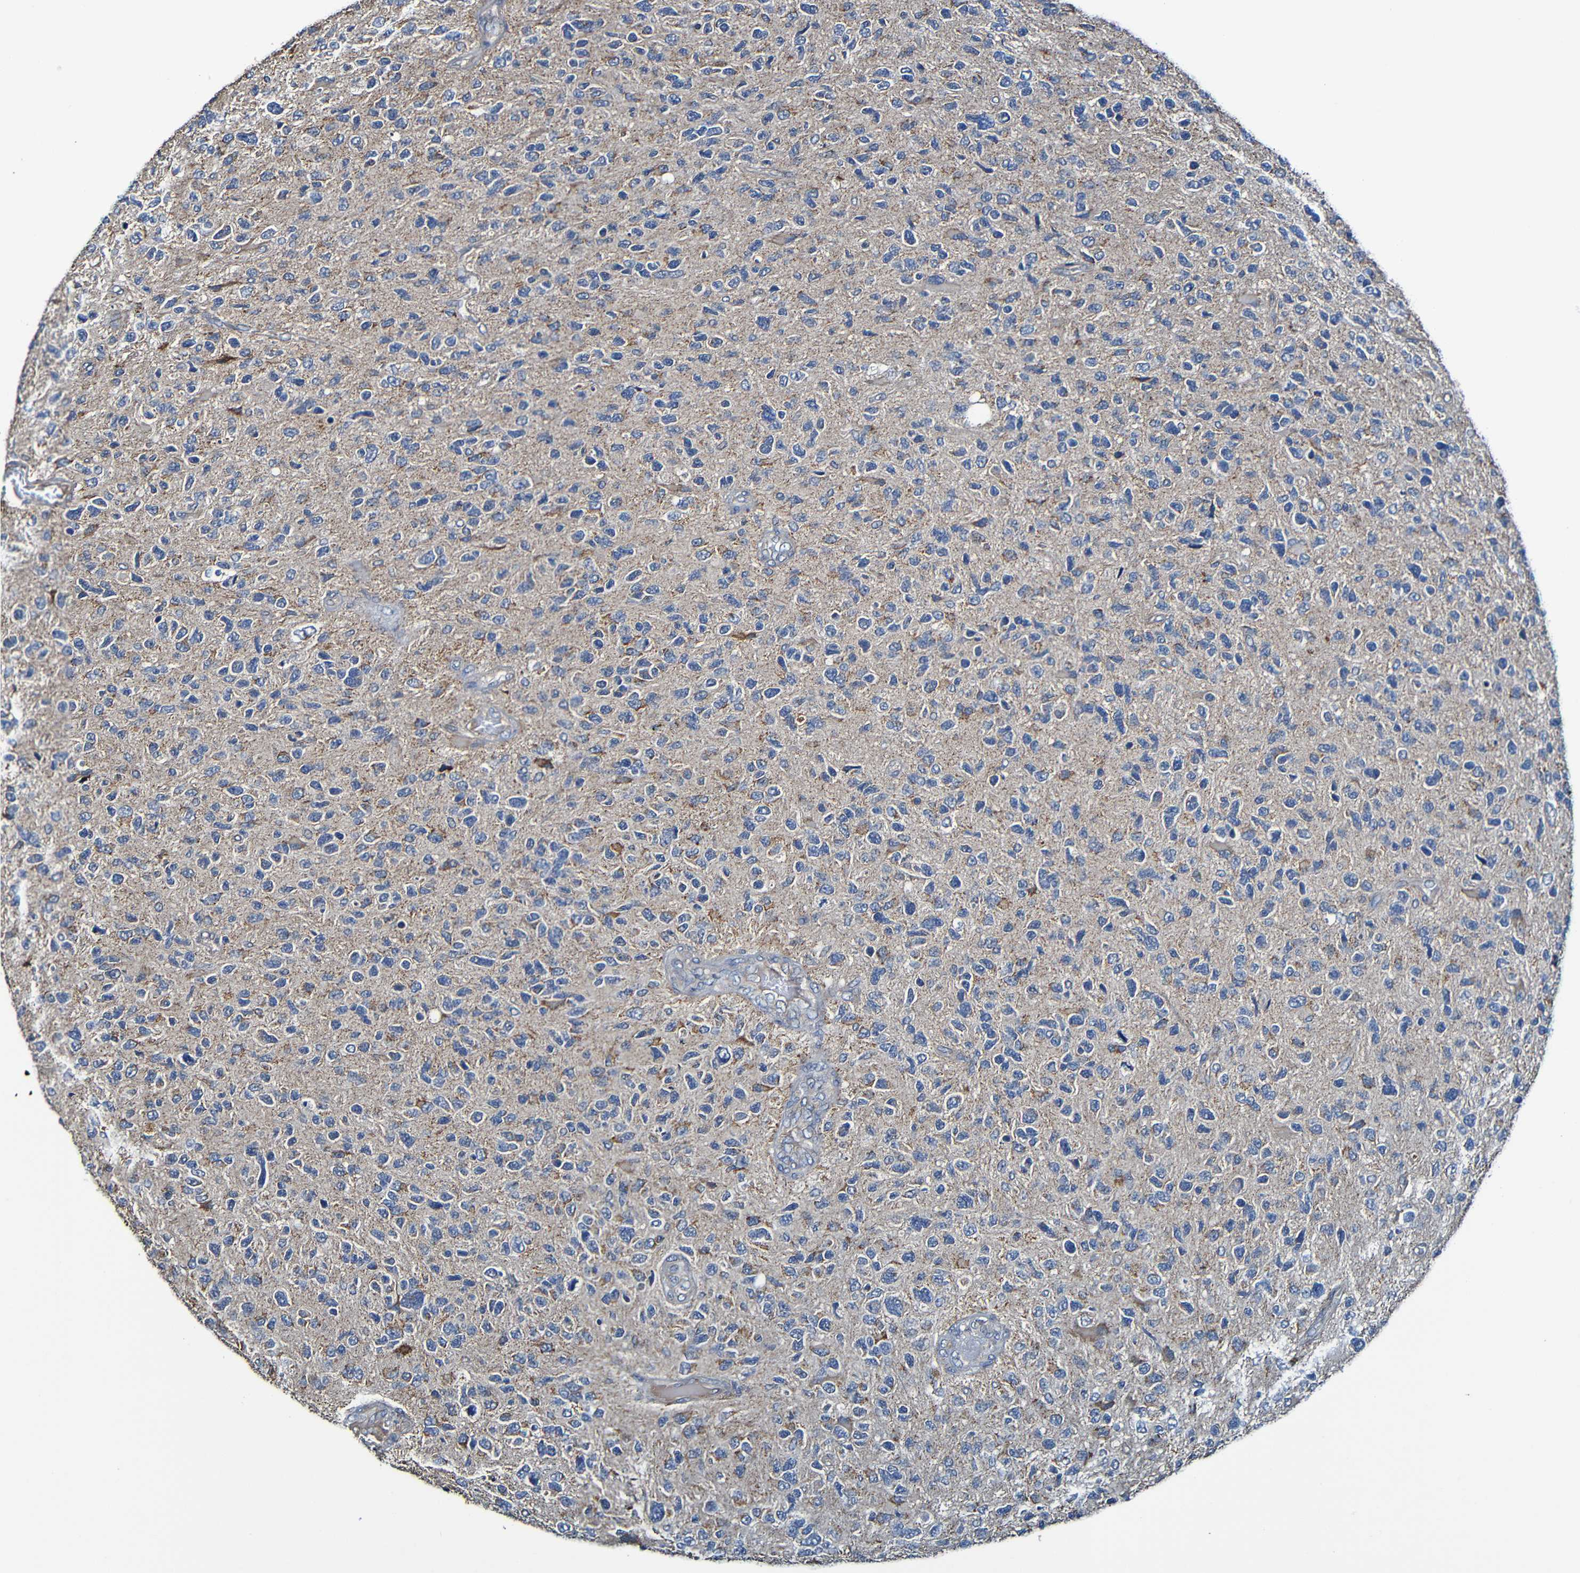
{"staining": {"intensity": "moderate", "quantity": "<25%", "location": "cytoplasmic/membranous"}, "tissue": "glioma", "cell_type": "Tumor cells", "image_type": "cancer", "snomed": [{"axis": "morphology", "description": "Glioma, malignant, High grade"}, {"axis": "topography", "description": "Brain"}], "caption": "Approximately <25% of tumor cells in glioma display moderate cytoplasmic/membranous protein expression as visualized by brown immunohistochemical staining.", "gene": "ADAM15", "patient": {"sex": "female", "age": 58}}